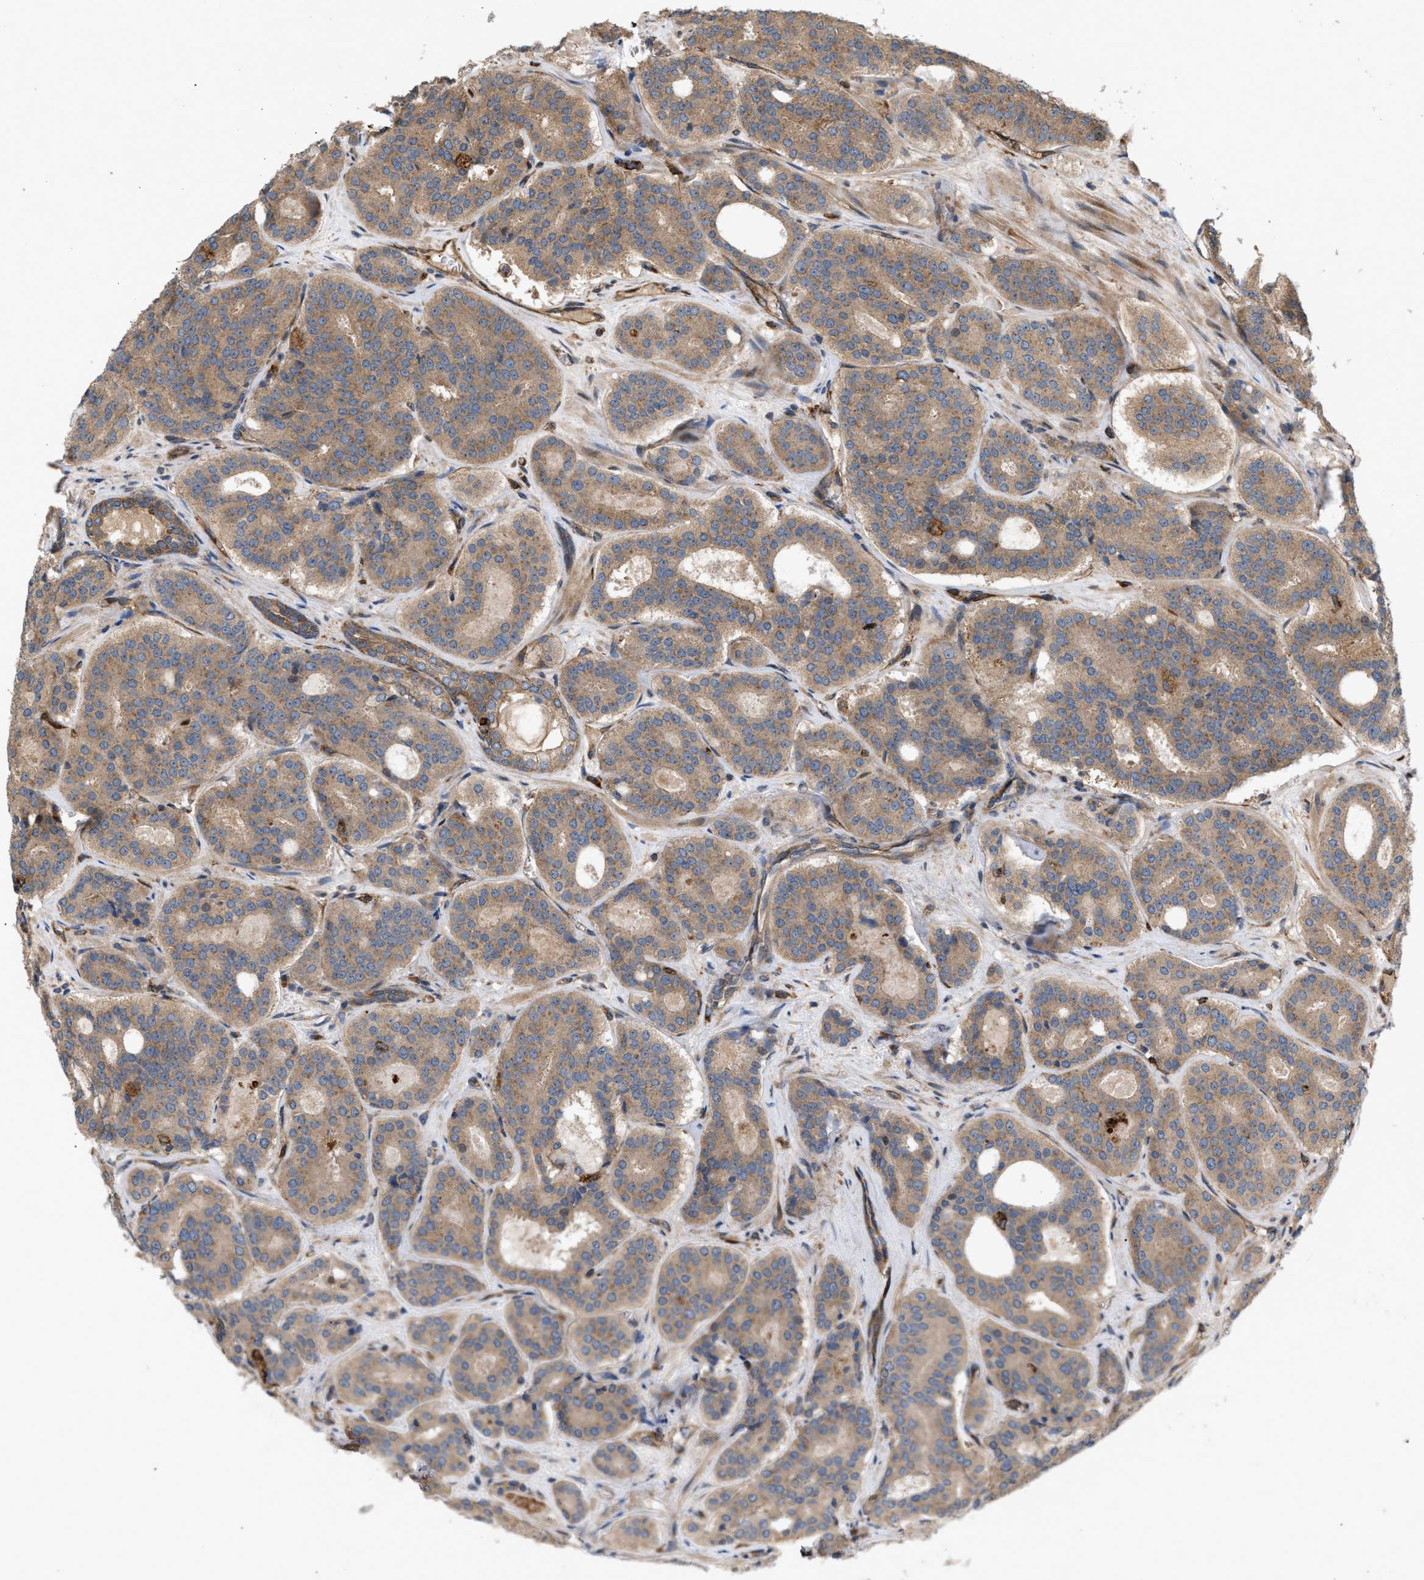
{"staining": {"intensity": "moderate", "quantity": ">75%", "location": "cytoplasmic/membranous"}, "tissue": "prostate cancer", "cell_type": "Tumor cells", "image_type": "cancer", "snomed": [{"axis": "morphology", "description": "Adenocarcinoma, High grade"}, {"axis": "topography", "description": "Prostate"}], "caption": "Prostate cancer (high-grade adenocarcinoma) tissue displays moderate cytoplasmic/membranous expression in approximately >75% of tumor cells, visualized by immunohistochemistry. The protein is shown in brown color, while the nuclei are stained blue.", "gene": "GCC1", "patient": {"sex": "male", "age": 60}}